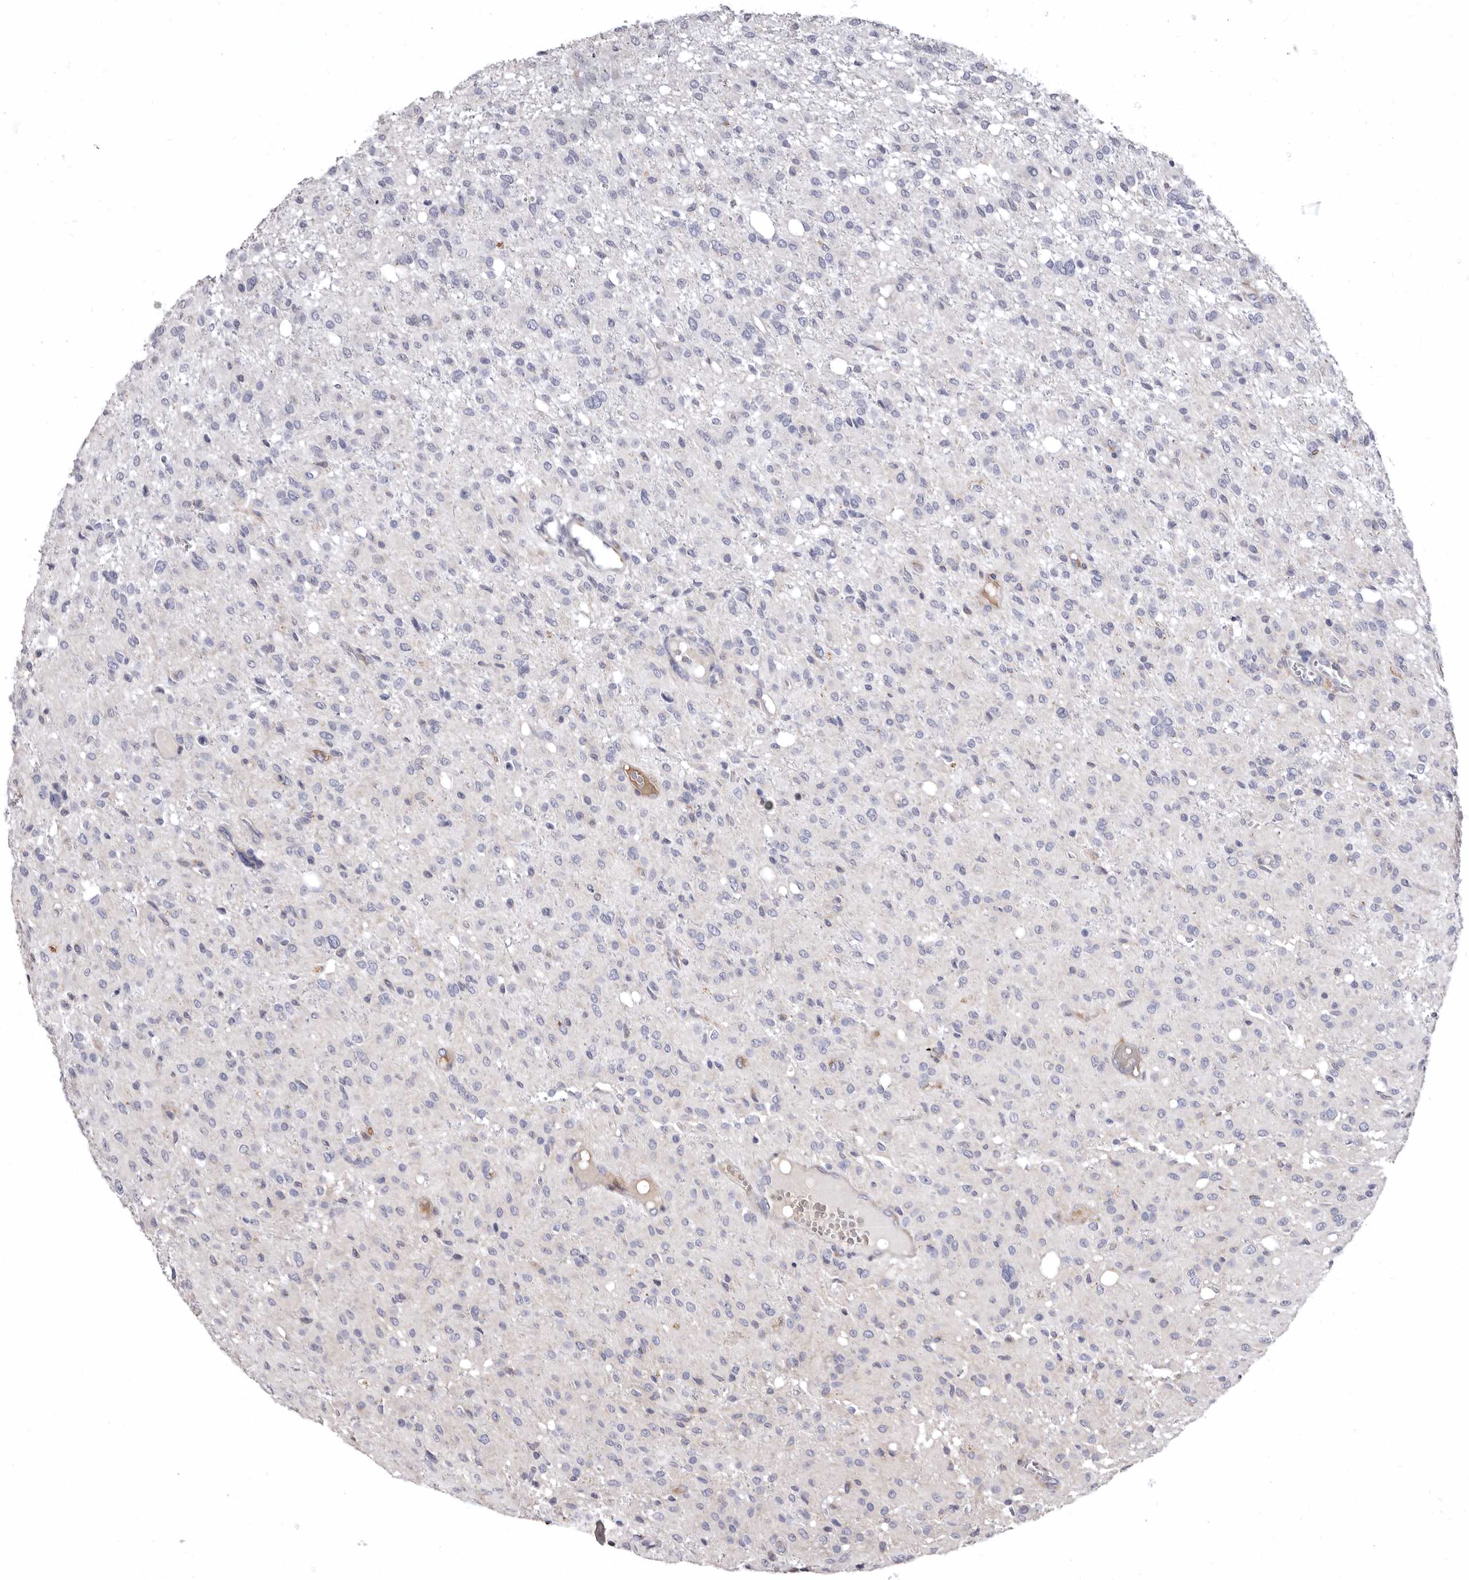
{"staining": {"intensity": "negative", "quantity": "none", "location": "none"}, "tissue": "glioma", "cell_type": "Tumor cells", "image_type": "cancer", "snomed": [{"axis": "morphology", "description": "Glioma, malignant, High grade"}, {"axis": "topography", "description": "Brain"}], "caption": "IHC of malignant high-grade glioma reveals no staining in tumor cells. (DAB (3,3'-diaminobenzidine) immunohistochemistry with hematoxylin counter stain).", "gene": "AIDA", "patient": {"sex": "female", "age": 59}}